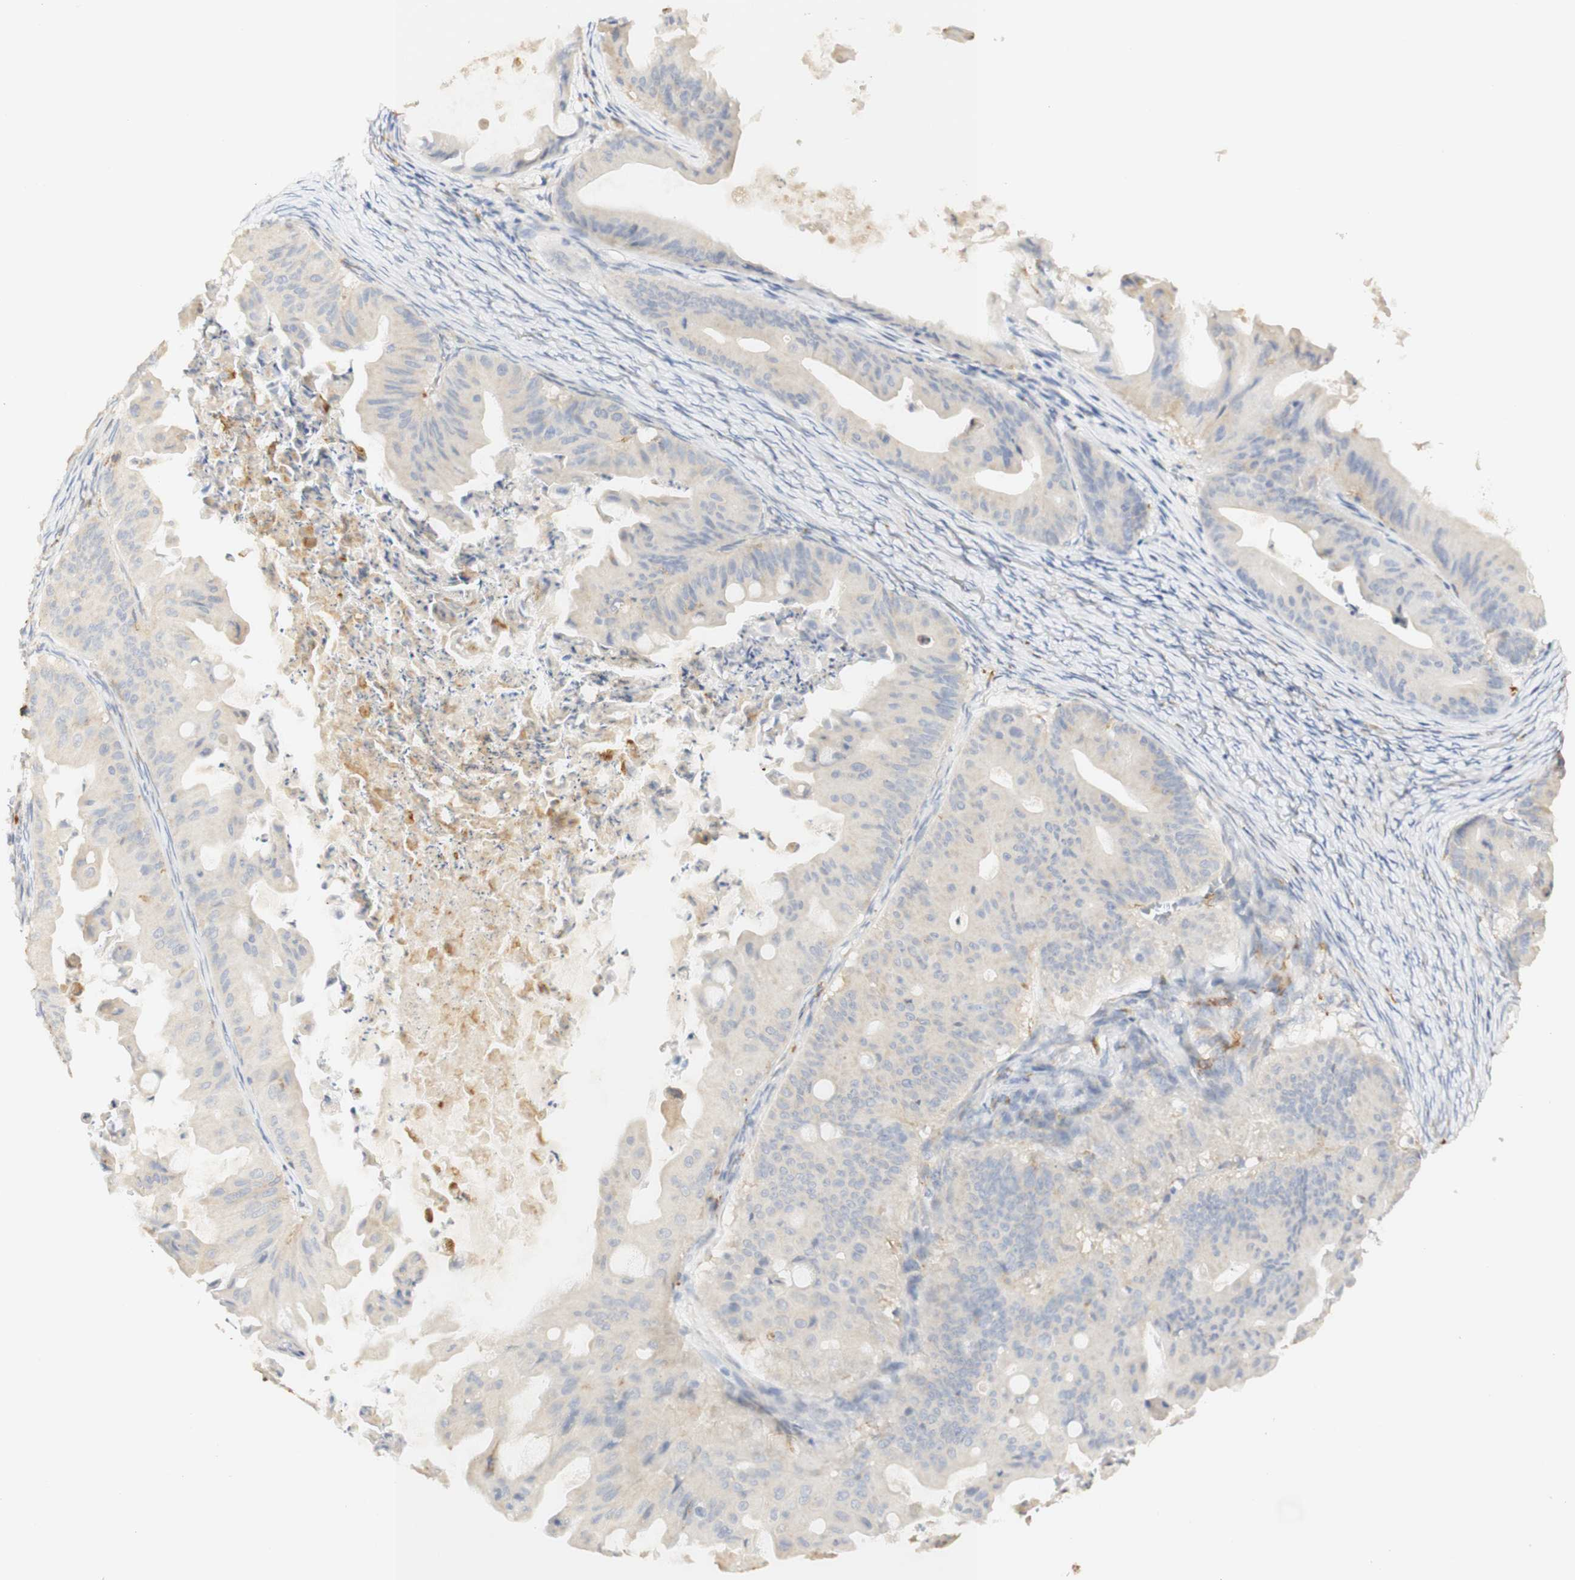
{"staining": {"intensity": "weak", "quantity": "25%-75%", "location": "cytoplasmic/membranous"}, "tissue": "ovarian cancer", "cell_type": "Tumor cells", "image_type": "cancer", "snomed": [{"axis": "morphology", "description": "Cystadenocarcinoma, mucinous, NOS"}, {"axis": "topography", "description": "Ovary"}], "caption": "This histopathology image shows ovarian mucinous cystadenocarcinoma stained with immunohistochemistry to label a protein in brown. The cytoplasmic/membranous of tumor cells show weak positivity for the protein. Nuclei are counter-stained blue.", "gene": "FCGRT", "patient": {"sex": "female", "age": 37}}